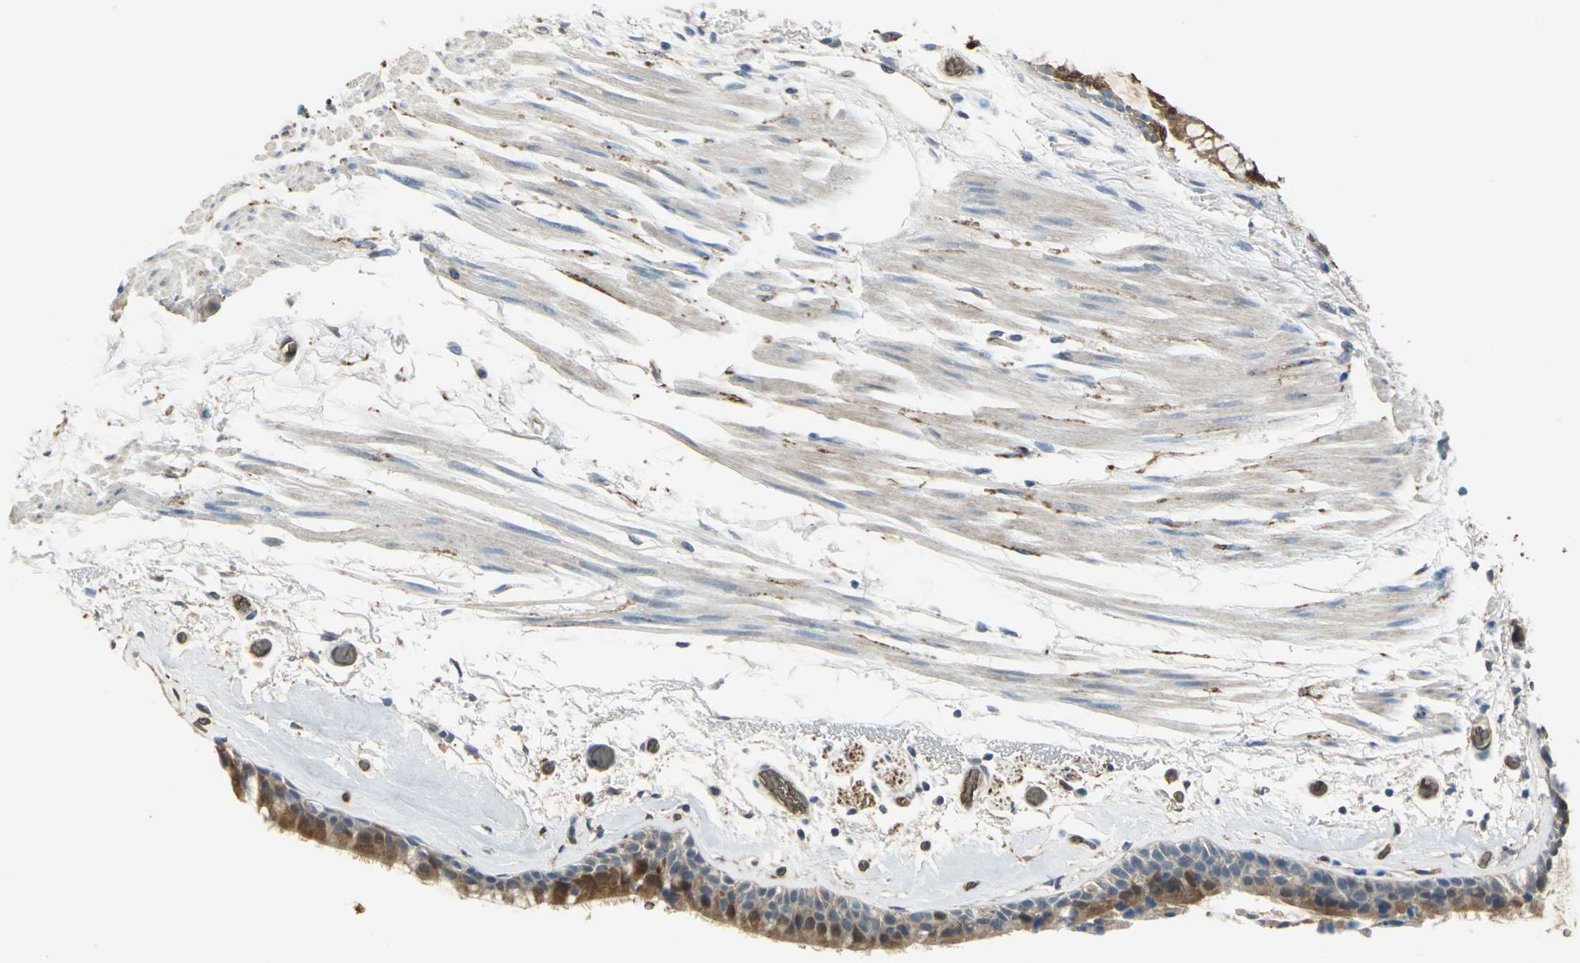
{"staining": {"intensity": "strong", "quantity": ">75%", "location": "cytoplasmic/membranous,nuclear"}, "tissue": "bronchus", "cell_type": "Respiratory epithelial cells", "image_type": "normal", "snomed": [{"axis": "morphology", "description": "Normal tissue, NOS"}, {"axis": "morphology", "description": "Adenocarcinoma, NOS"}, {"axis": "topography", "description": "Bronchus"}, {"axis": "topography", "description": "Lung"}], "caption": "Immunohistochemistry (IHC) of normal bronchus reveals high levels of strong cytoplasmic/membranous,nuclear expression in about >75% of respiratory epithelial cells. The staining is performed using DAB brown chromogen to label protein expression. The nuclei are counter-stained blue using hematoxylin.", "gene": "DDAH1", "patient": {"sex": "female", "age": 54}}